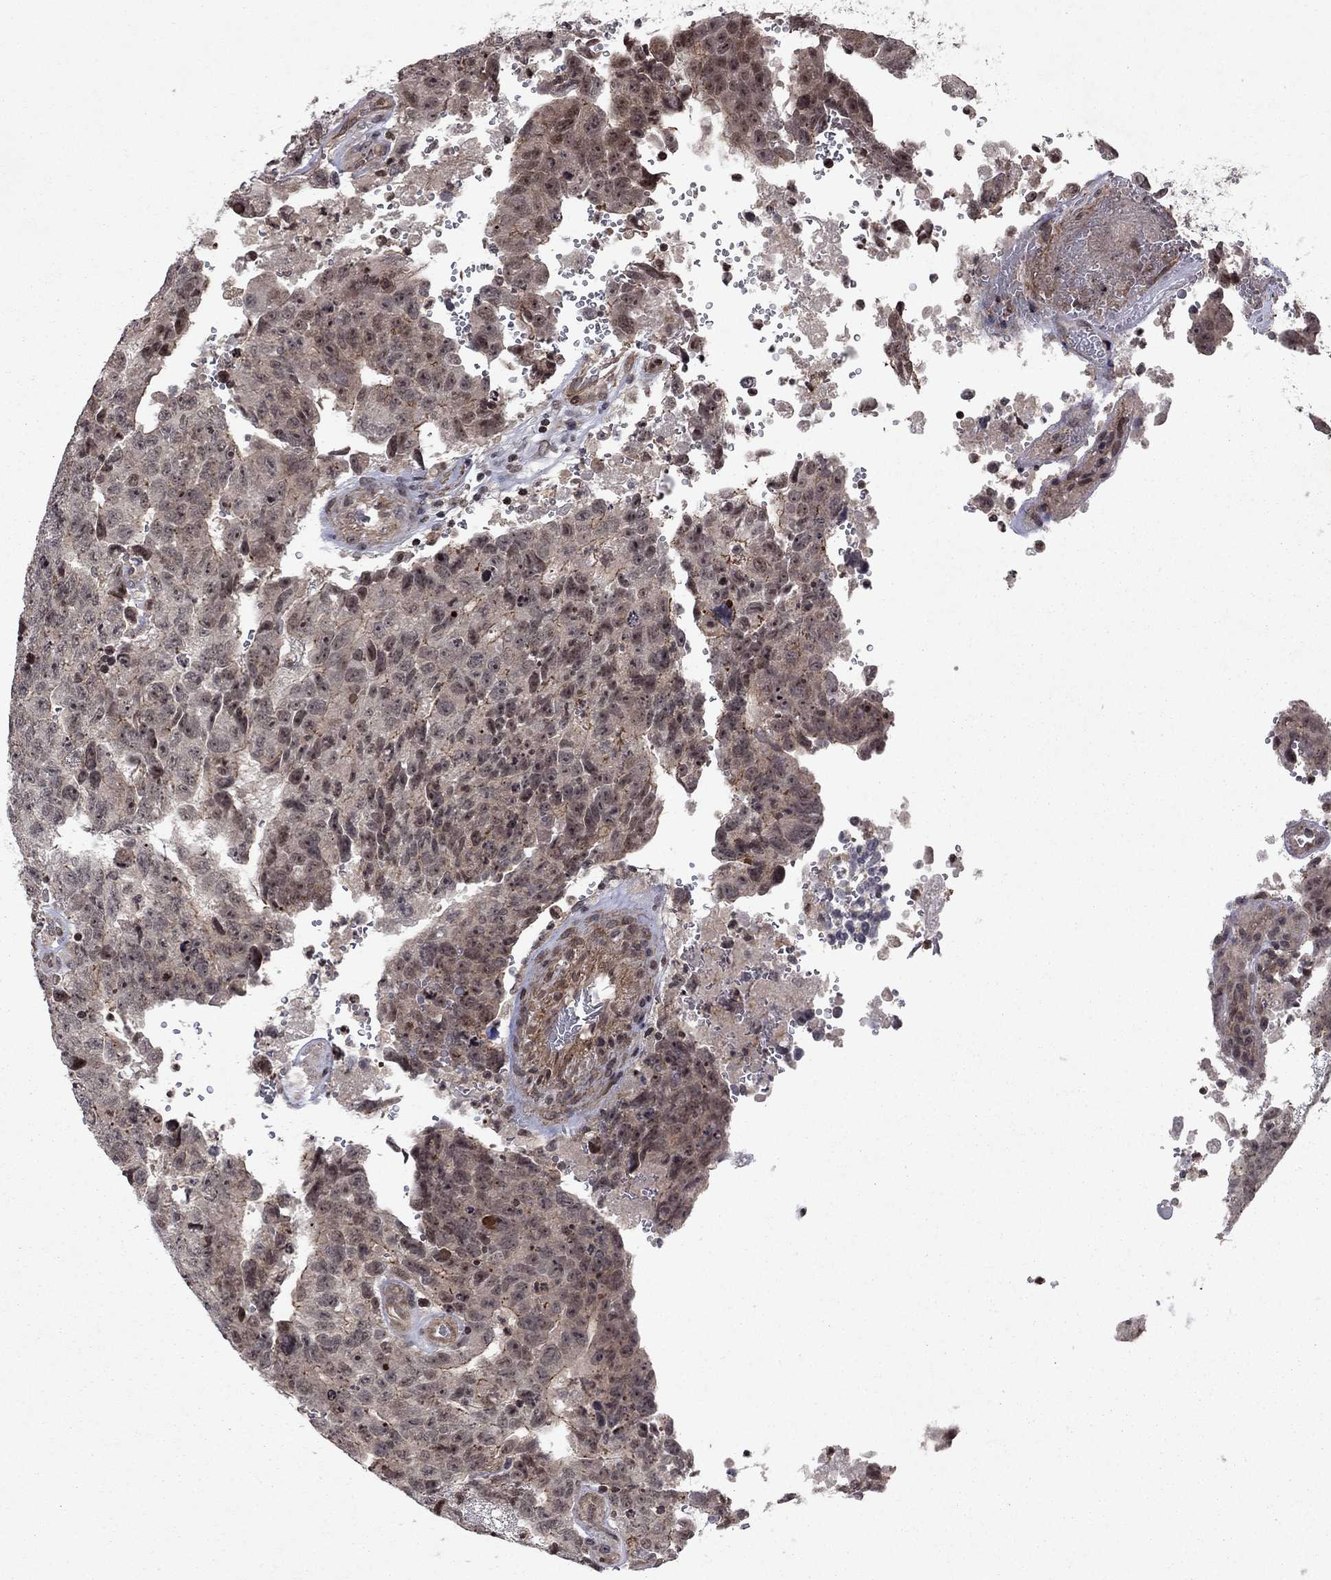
{"staining": {"intensity": "negative", "quantity": "none", "location": "none"}, "tissue": "testis cancer", "cell_type": "Tumor cells", "image_type": "cancer", "snomed": [{"axis": "morphology", "description": "Carcinoma, Embryonal, NOS"}, {"axis": "topography", "description": "Testis"}], "caption": "A photomicrograph of testis cancer (embryonal carcinoma) stained for a protein reveals no brown staining in tumor cells. (Stains: DAB (3,3'-diaminobenzidine) IHC with hematoxylin counter stain, Microscopy: brightfield microscopy at high magnification).", "gene": "SORBS1", "patient": {"sex": "male", "age": 24}}